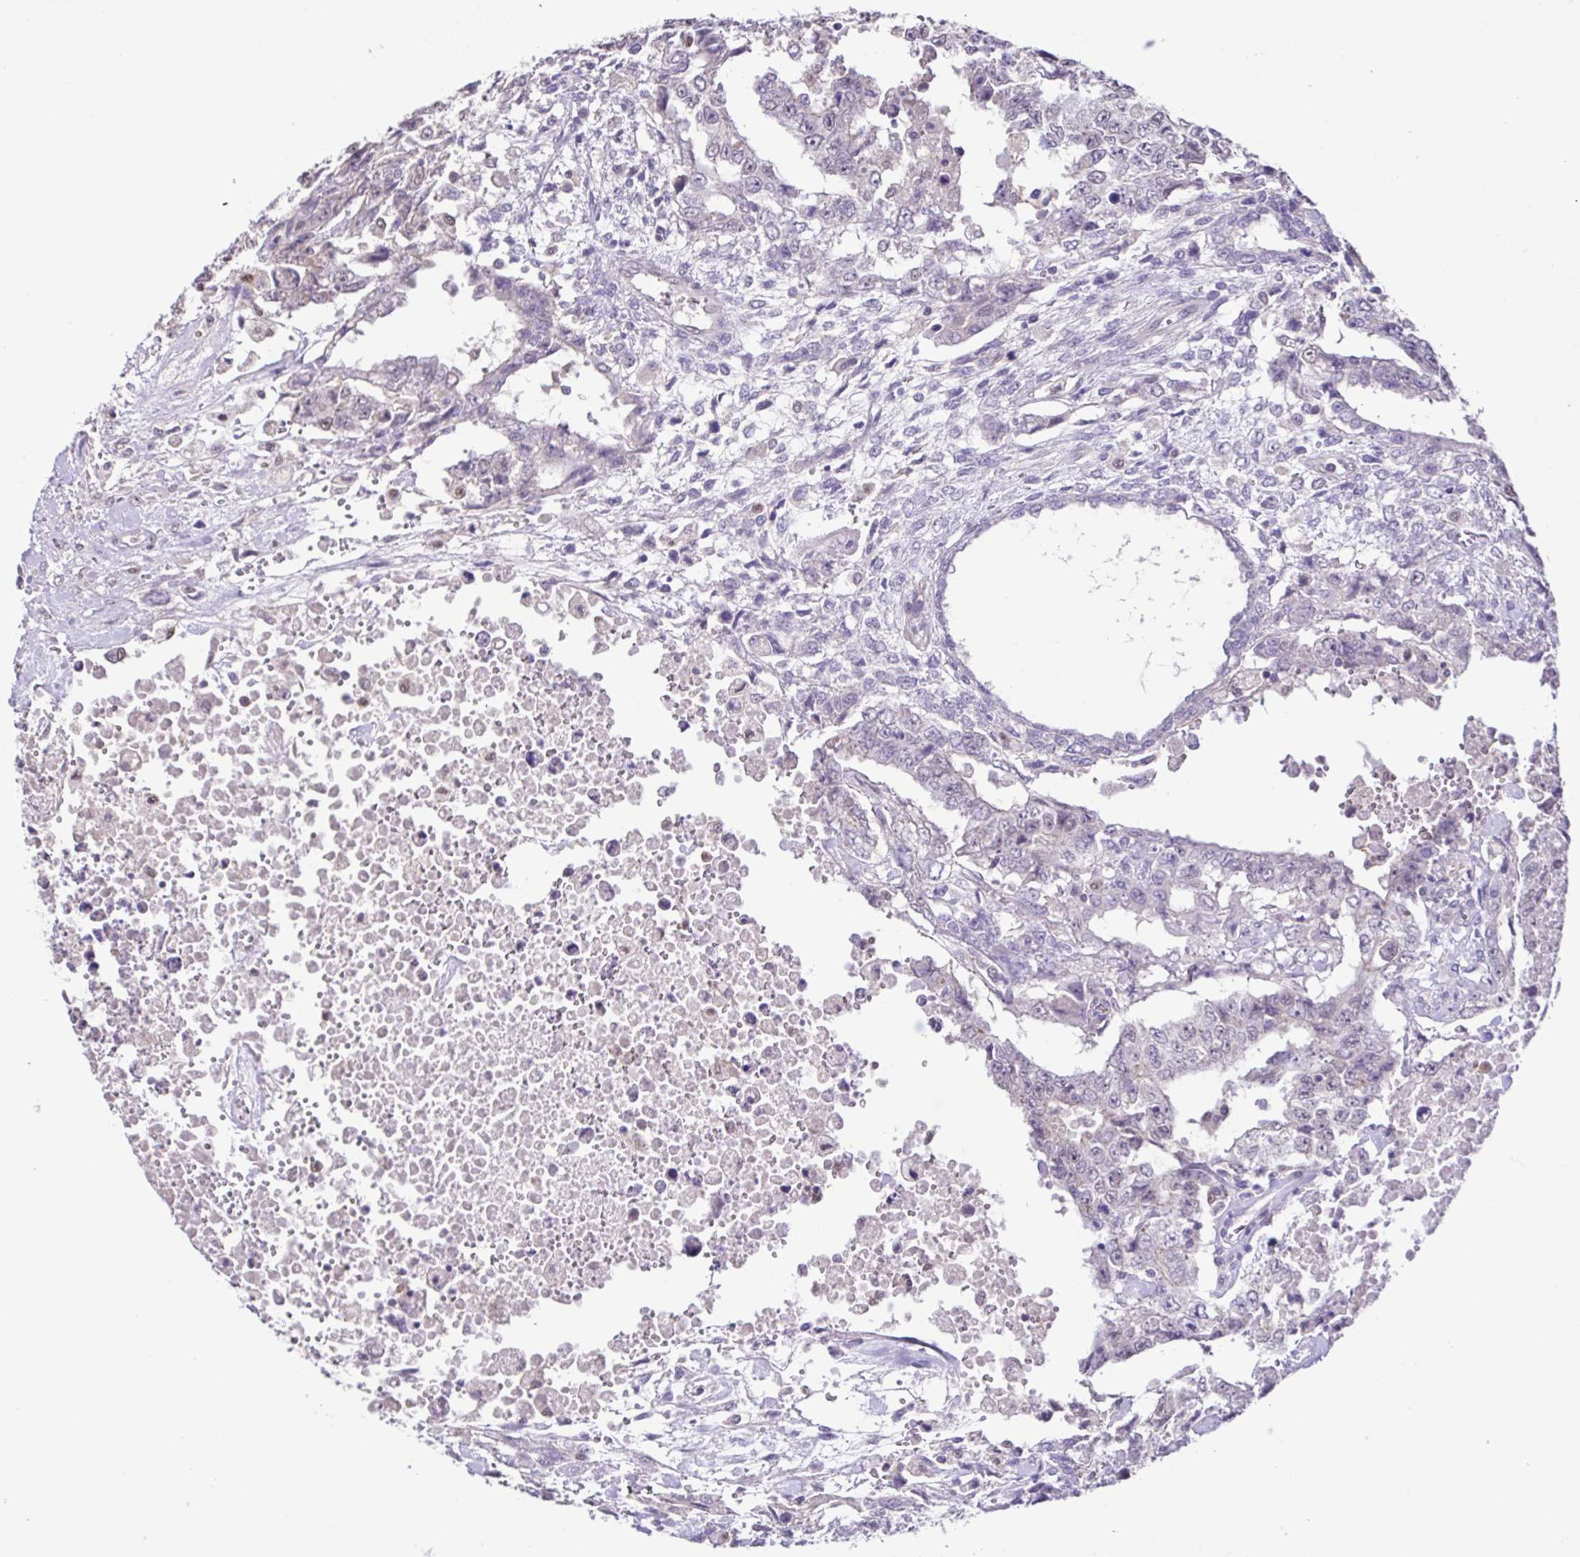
{"staining": {"intensity": "weak", "quantity": "<25%", "location": "nuclear"}, "tissue": "testis cancer", "cell_type": "Tumor cells", "image_type": "cancer", "snomed": [{"axis": "morphology", "description": "Carcinoma, Embryonal, NOS"}, {"axis": "topography", "description": "Testis"}], "caption": "The photomicrograph demonstrates no significant positivity in tumor cells of testis cancer.", "gene": "ACTRT3", "patient": {"sex": "male", "age": 24}}